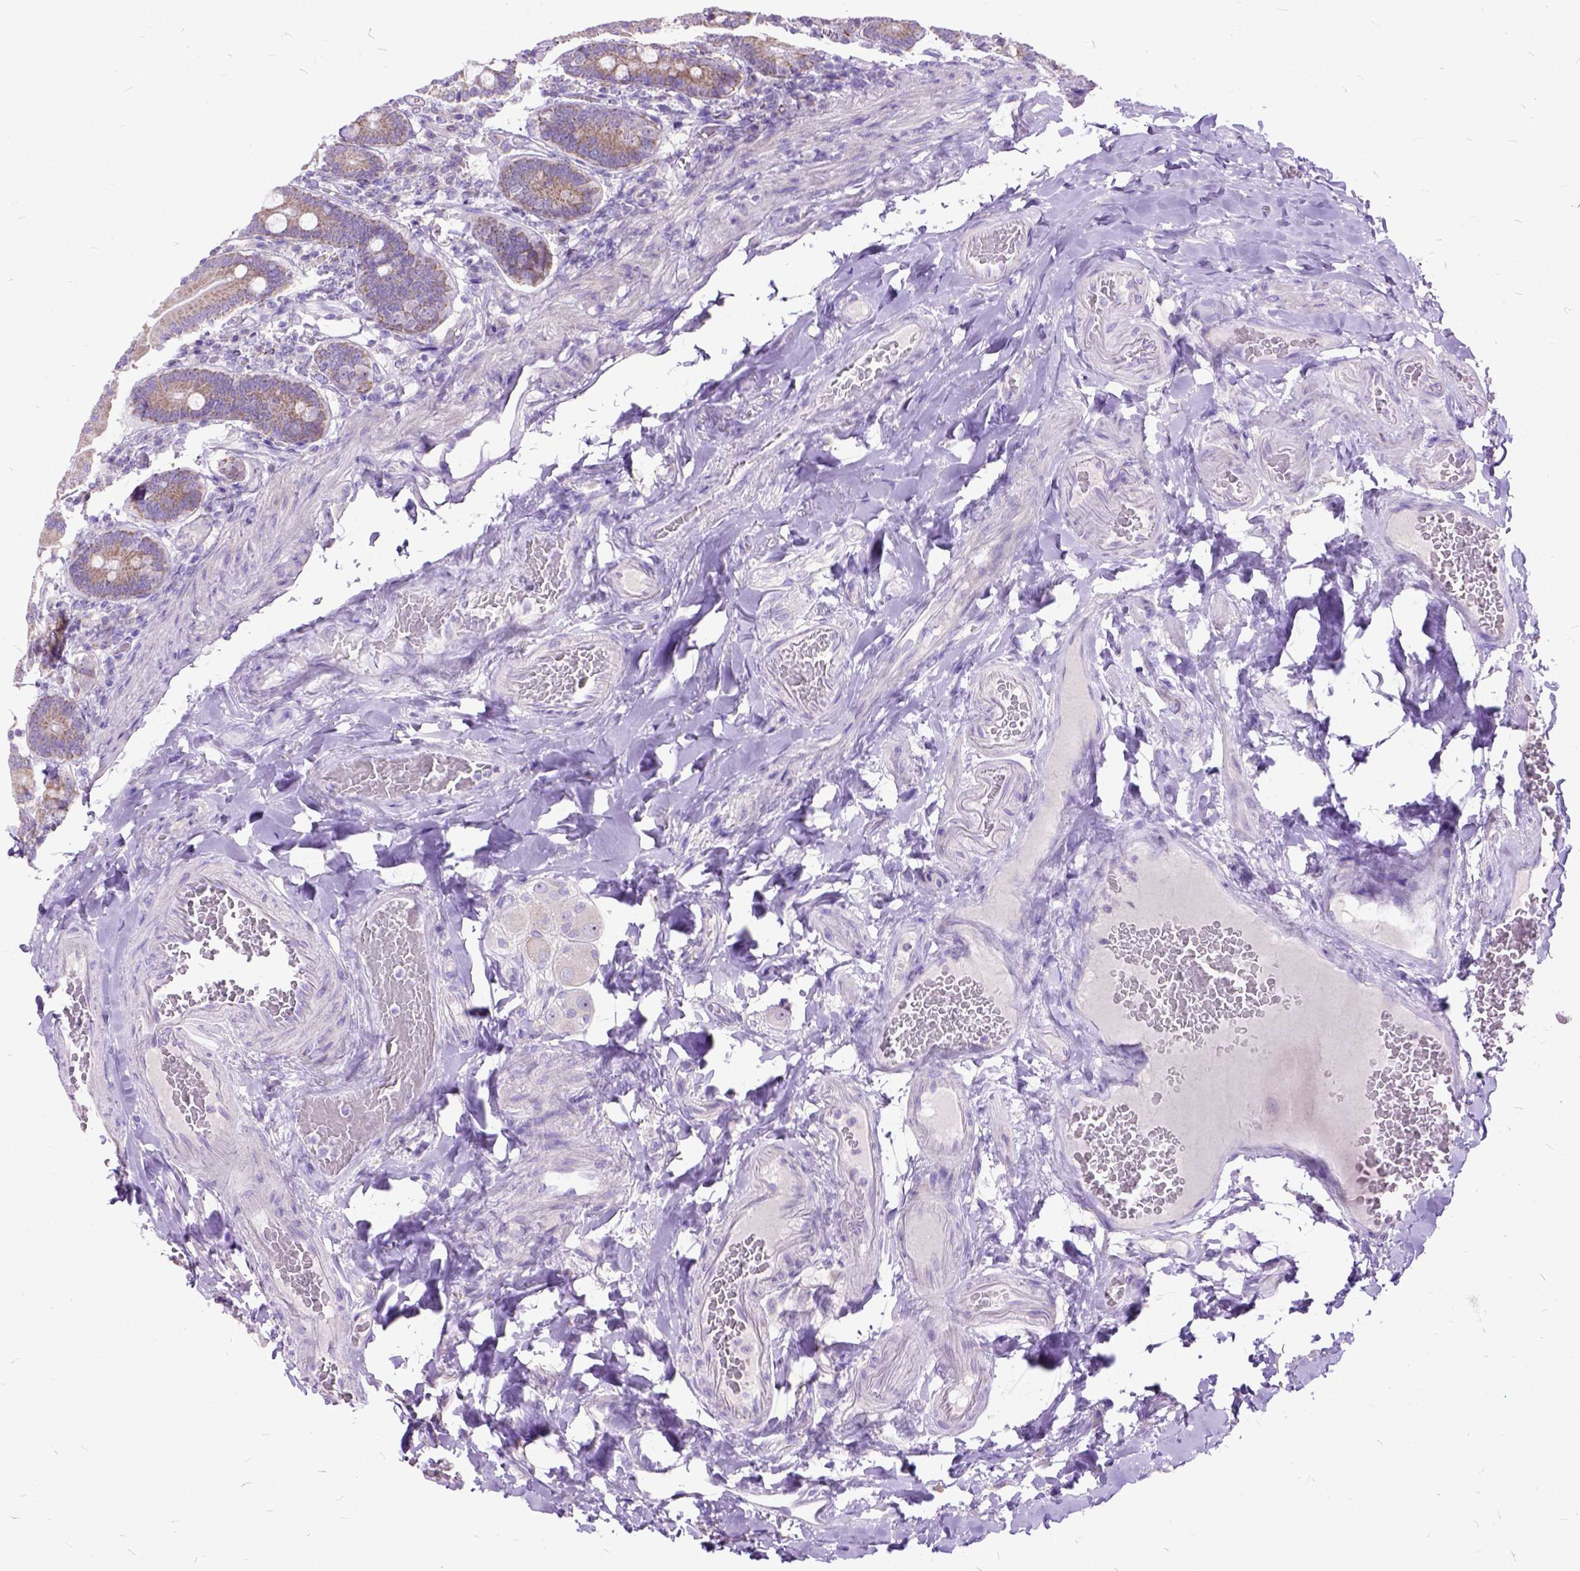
{"staining": {"intensity": "moderate", "quantity": ">75%", "location": "cytoplasmic/membranous"}, "tissue": "duodenum", "cell_type": "Glandular cells", "image_type": "normal", "snomed": [{"axis": "morphology", "description": "Normal tissue, NOS"}, {"axis": "topography", "description": "Duodenum"}], "caption": "The micrograph displays a brown stain indicating the presence of a protein in the cytoplasmic/membranous of glandular cells in duodenum. Nuclei are stained in blue.", "gene": "CTAG2", "patient": {"sex": "female", "age": 62}}